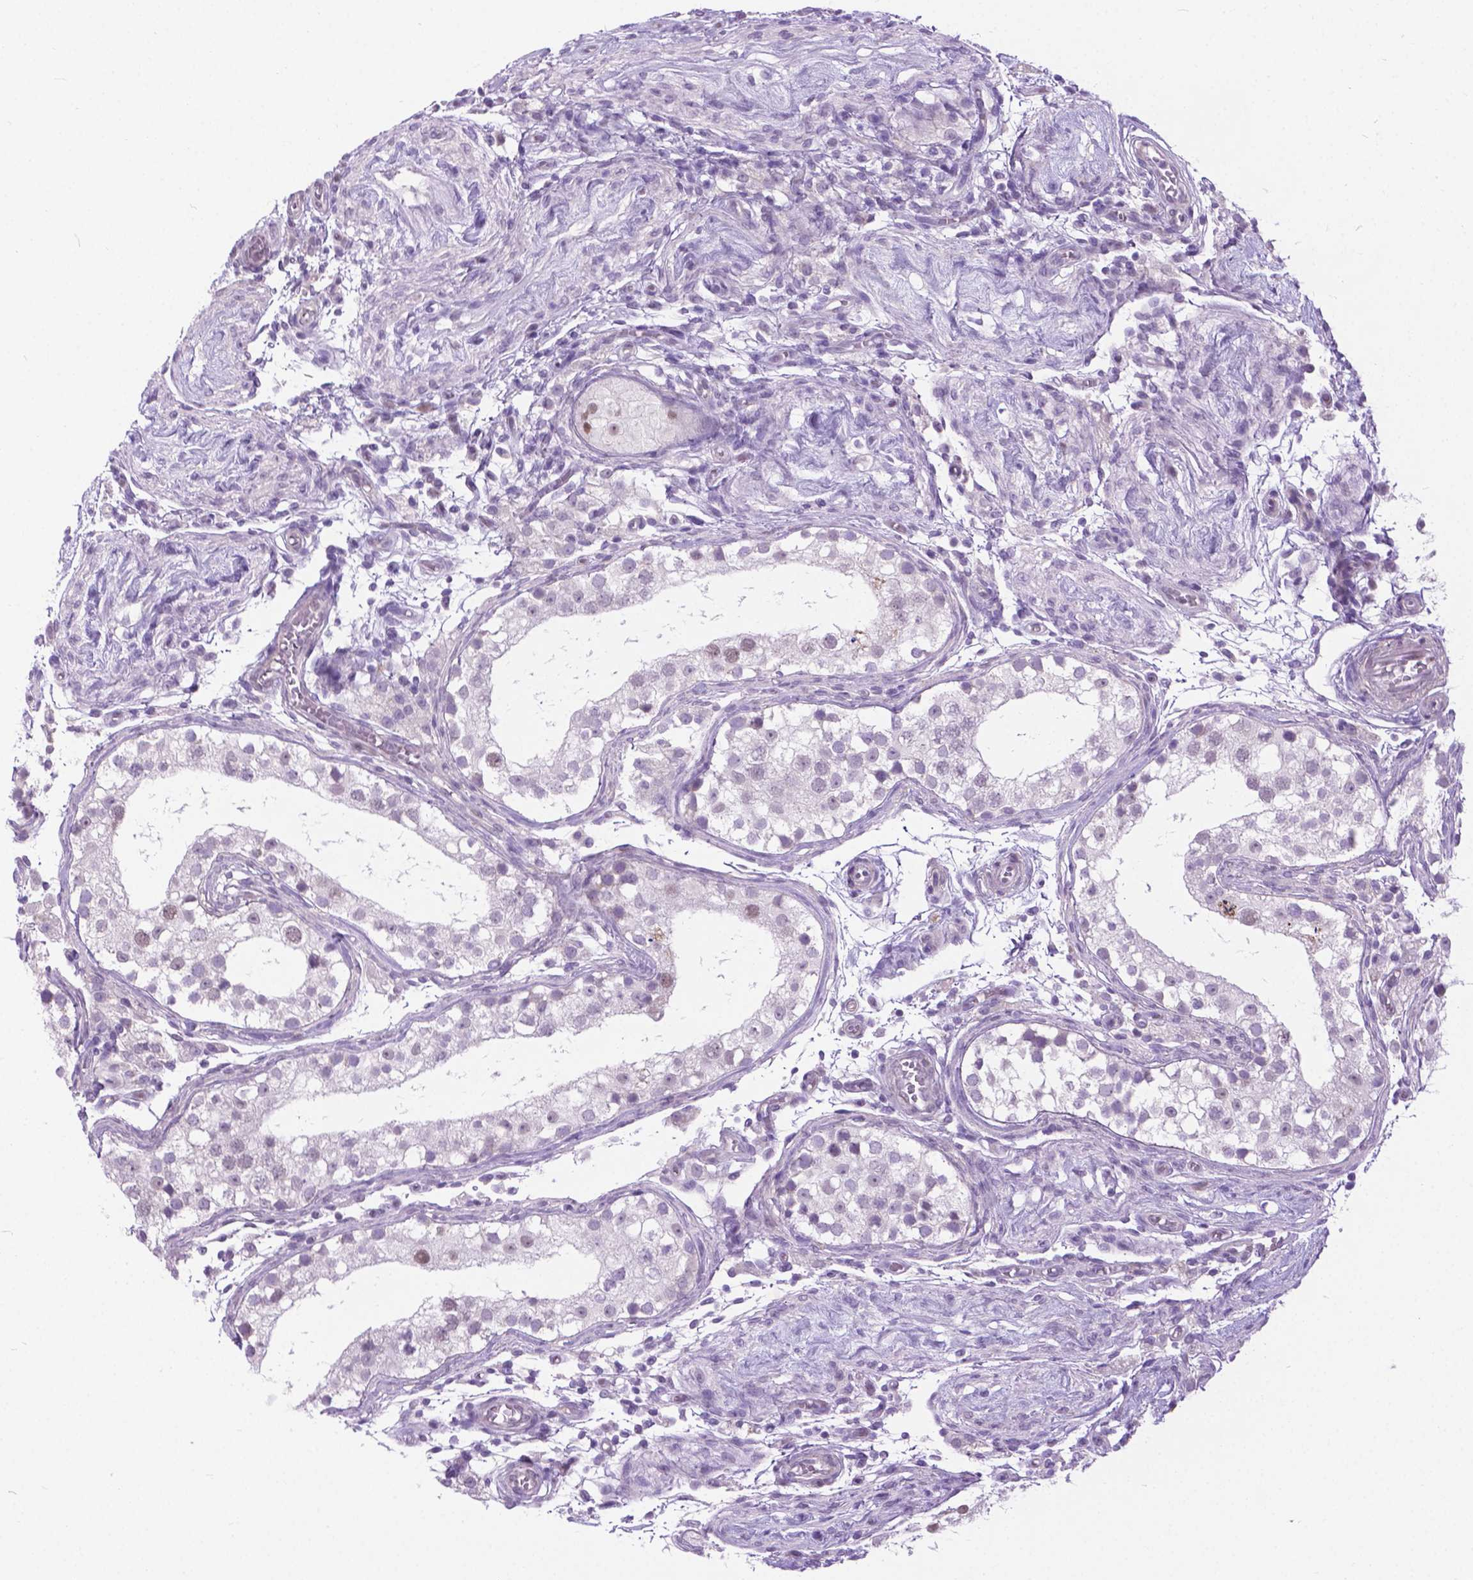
{"staining": {"intensity": "negative", "quantity": "none", "location": "none"}, "tissue": "testis", "cell_type": "Cells in seminiferous ducts", "image_type": "normal", "snomed": [{"axis": "morphology", "description": "Normal tissue, NOS"}, {"axis": "morphology", "description": "Seminoma, NOS"}, {"axis": "topography", "description": "Testis"}], "caption": "Cells in seminiferous ducts are negative for brown protein staining in unremarkable testis.", "gene": "APCDD1L", "patient": {"sex": "male", "age": 29}}